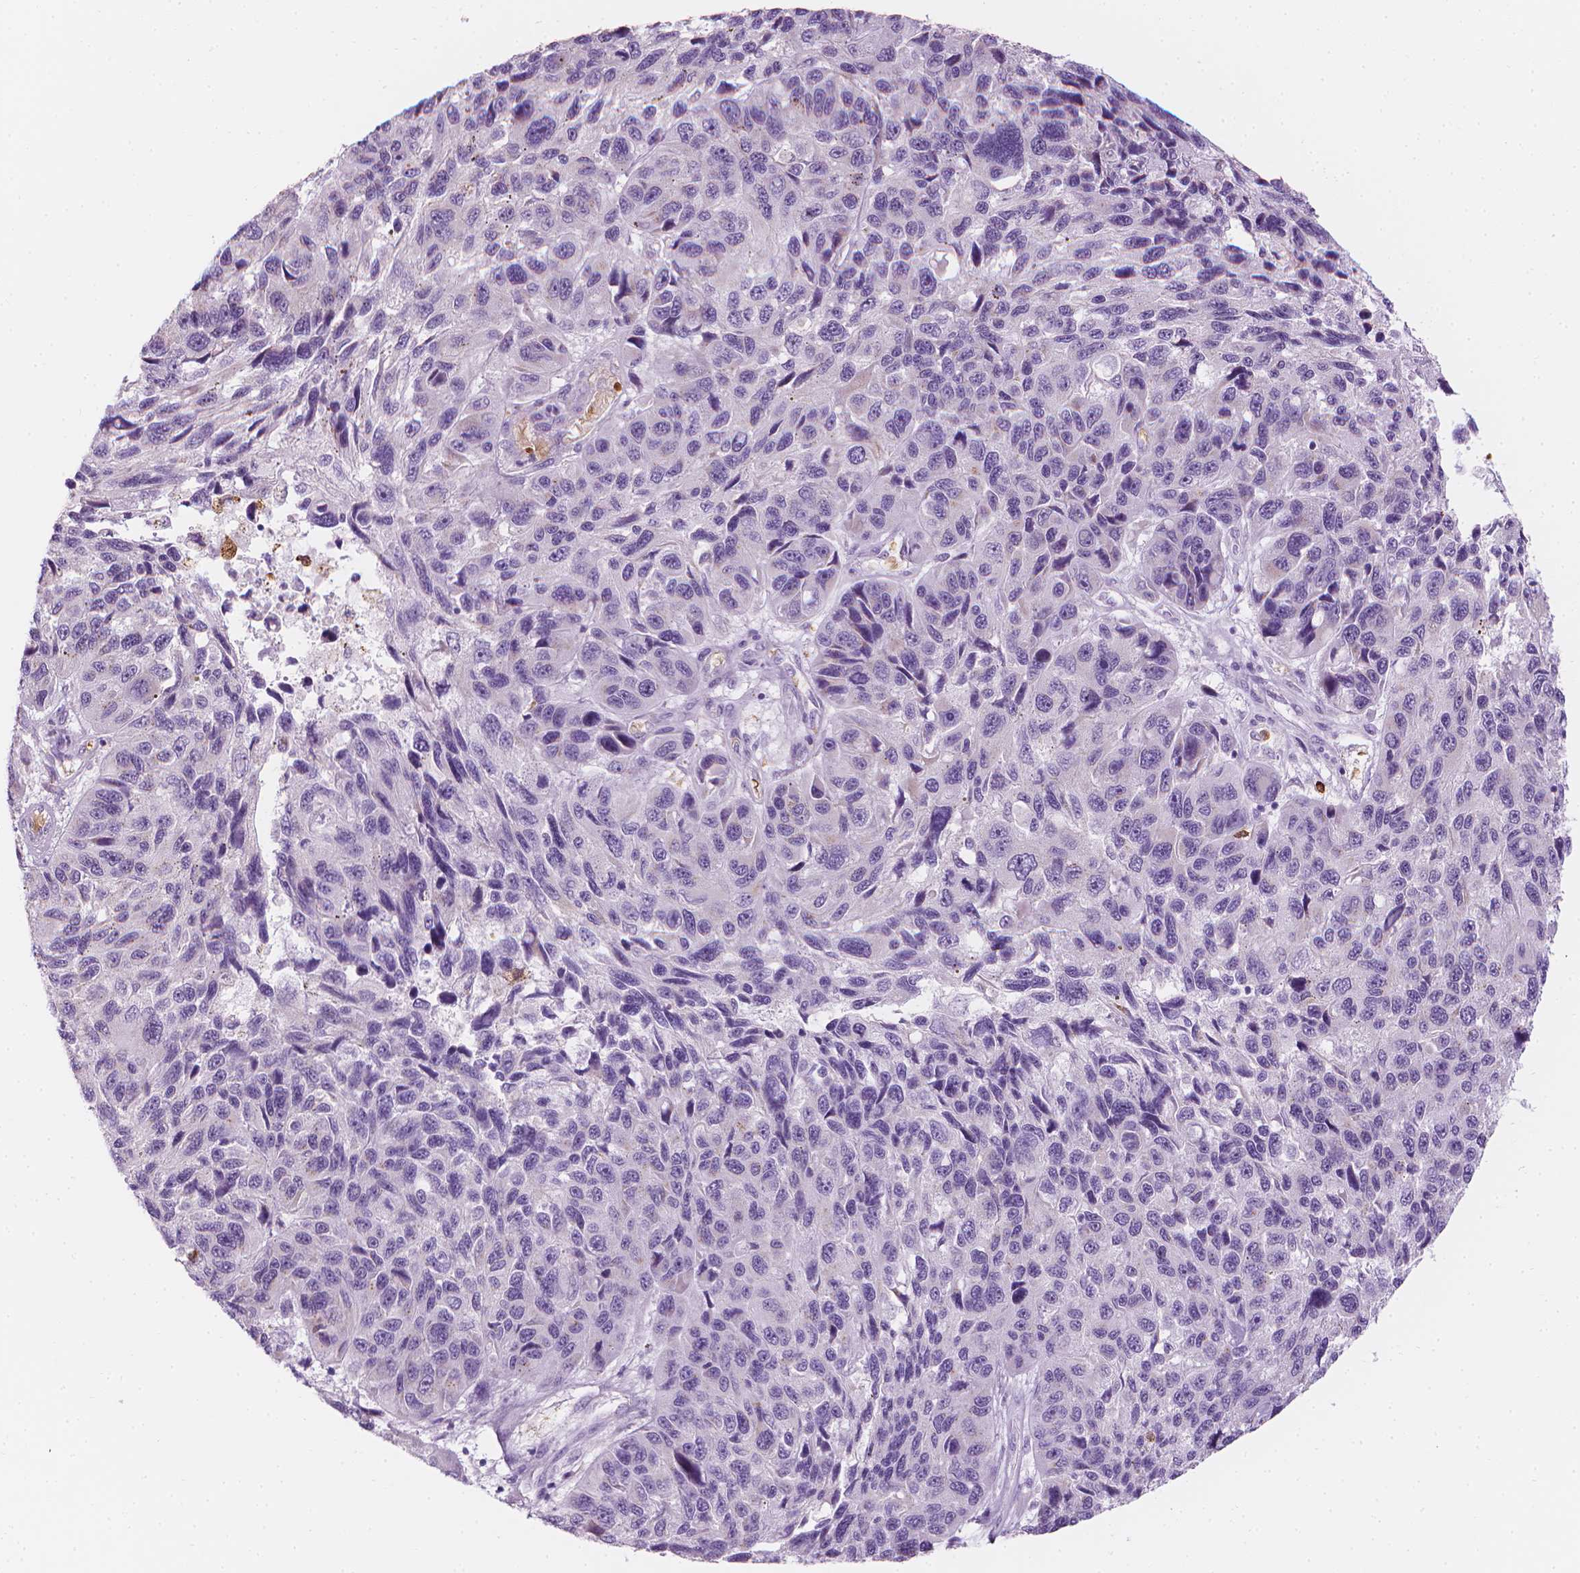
{"staining": {"intensity": "negative", "quantity": "none", "location": "none"}, "tissue": "melanoma", "cell_type": "Tumor cells", "image_type": "cancer", "snomed": [{"axis": "morphology", "description": "Malignant melanoma, NOS"}, {"axis": "topography", "description": "Skin"}], "caption": "Protein analysis of melanoma shows no significant staining in tumor cells.", "gene": "CES1", "patient": {"sex": "male", "age": 53}}